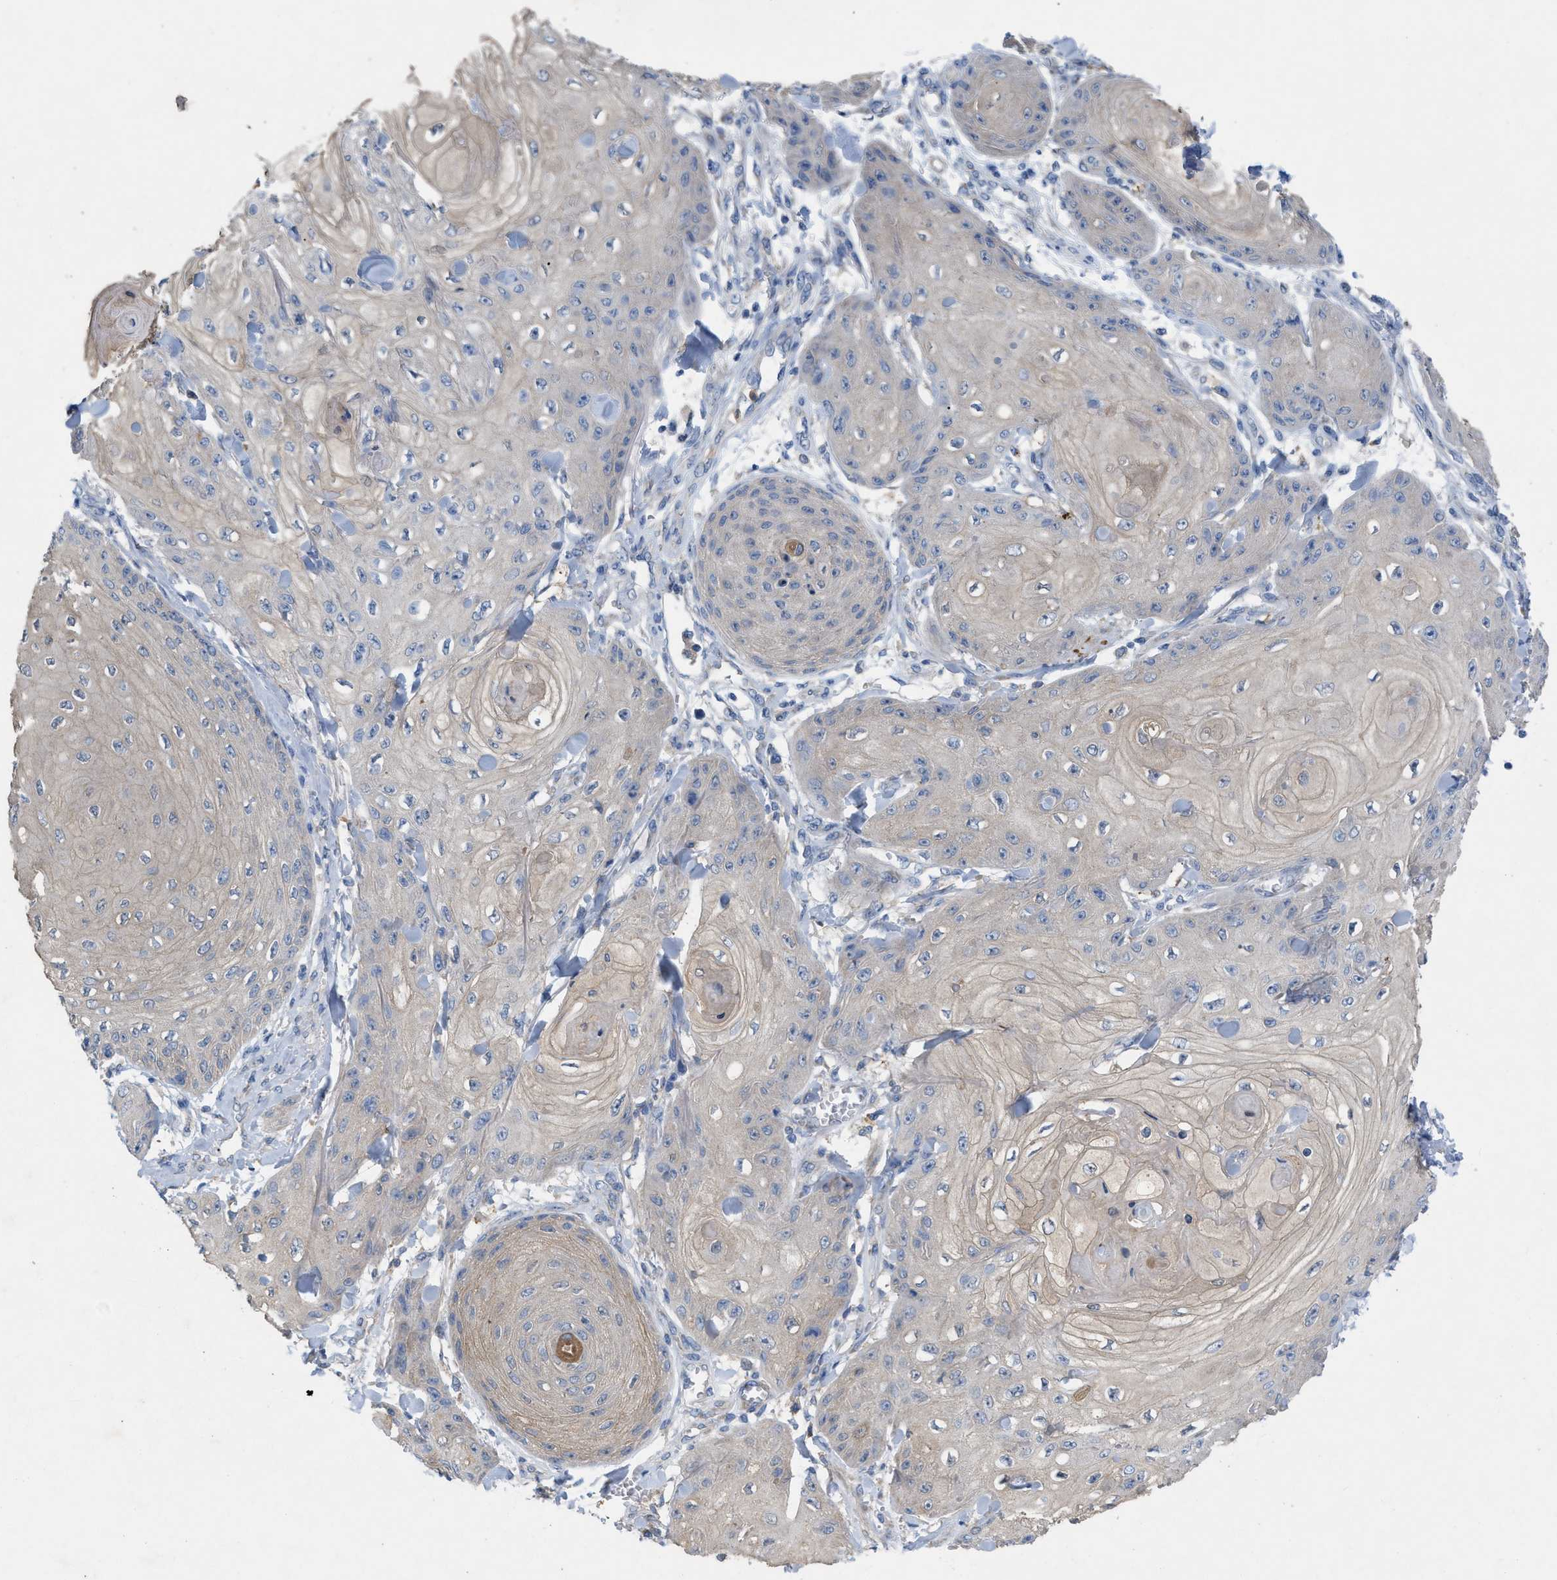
{"staining": {"intensity": "negative", "quantity": "none", "location": "none"}, "tissue": "skin cancer", "cell_type": "Tumor cells", "image_type": "cancer", "snomed": [{"axis": "morphology", "description": "Squamous cell carcinoma, NOS"}, {"axis": "topography", "description": "Skin"}], "caption": "Tumor cells show no significant protein positivity in skin squamous cell carcinoma.", "gene": "PLPPR5", "patient": {"sex": "male", "age": 74}}